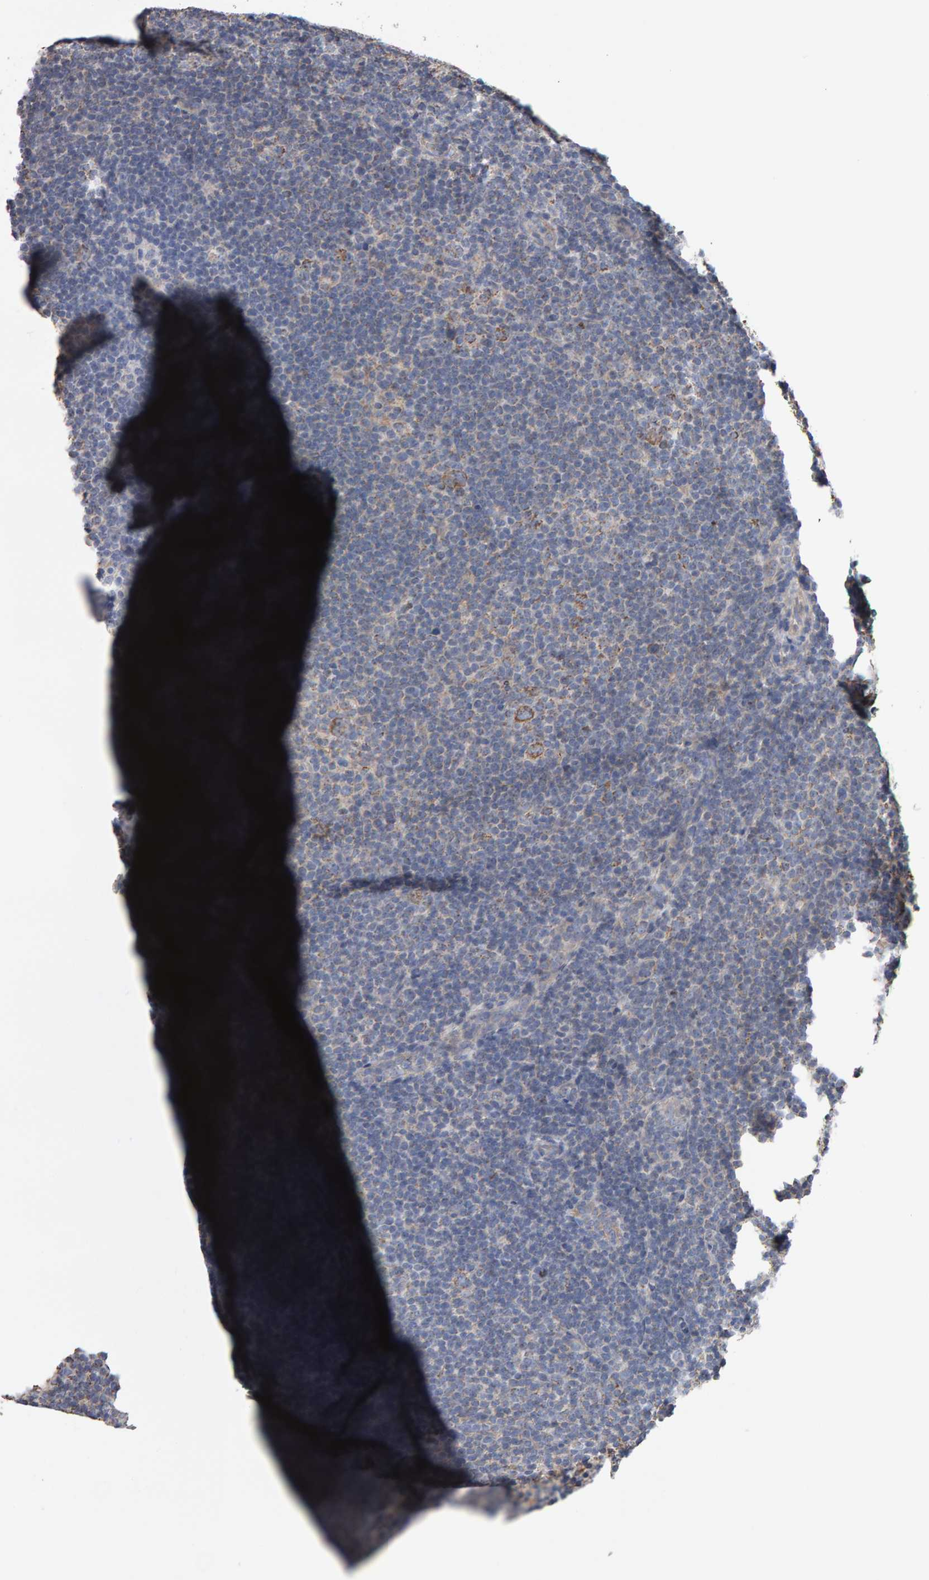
{"staining": {"intensity": "moderate", "quantity": ">75%", "location": "cytoplasmic/membranous"}, "tissue": "lymphoma", "cell_type": "Tumor cells", "image_type": "cancer", "snomed": [{"axis": "morphology", "description": "Hodgkin's disease, NOS"}, {"axis": "topography", "description": "Lymph node"}], "caption": "Protein staining exhibits moderate cytoplasmic/membranous positivity in about >75% of tumor cells in lymphoma.", "gene": "TOM1L1", "patient": {"sex": "female", "age": 57}}